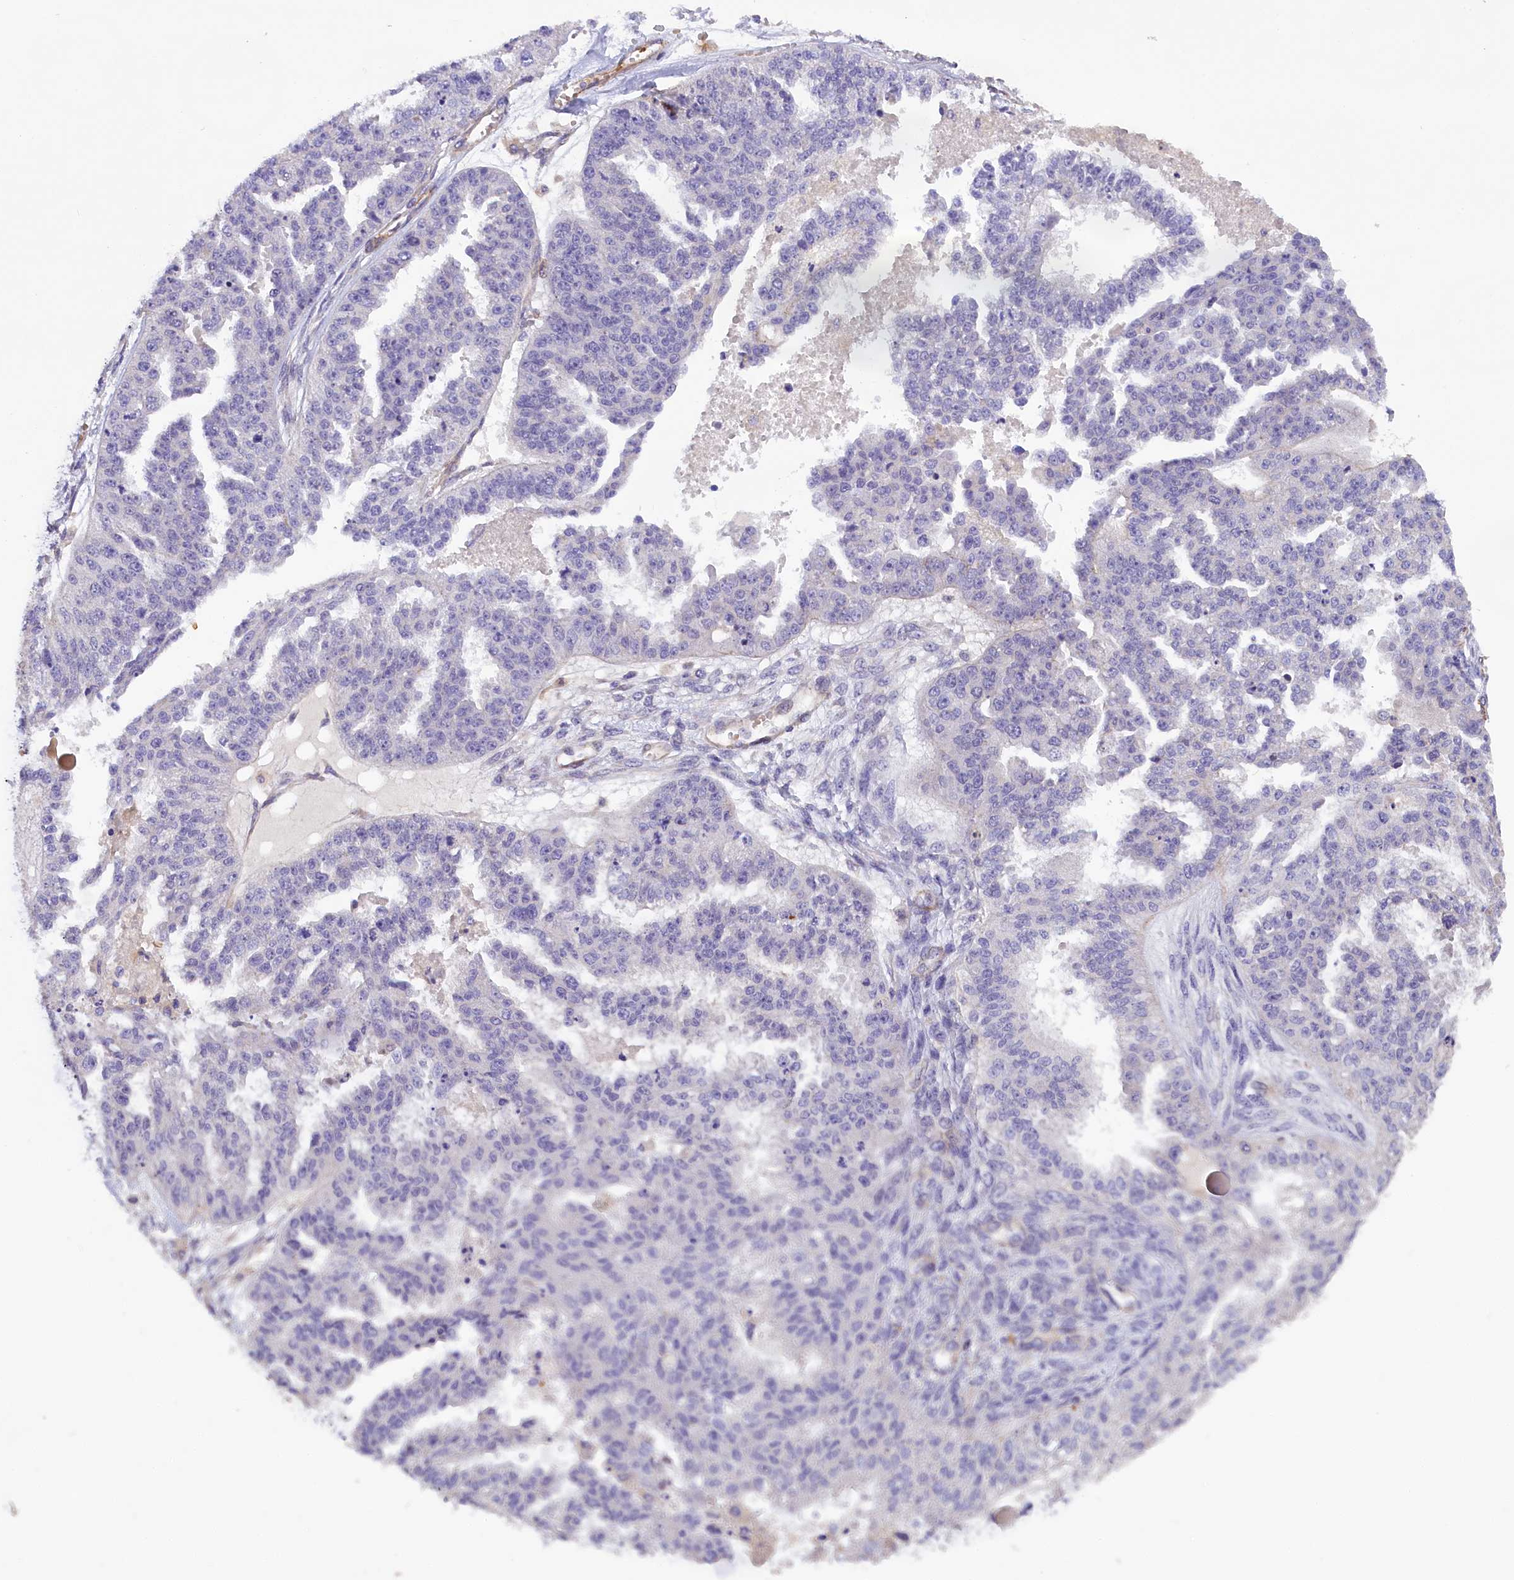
{"staining": {"intensity": "negative", "quantity": "none", "location": "none"}, "tissue": "ovarian cancer", "cell_type": "Tumor cells", "image_type": "cancer", "snomed": [{"axis": "morphology", "description": "Cystadenocarcinoma, serous, NOS"}, {"axis": "topography", "description": "Ovary"}], "caption": "DAB (3,3'-diaminobenzidine) immunohistochemical staining of ovarian serous cystadenocarcinoma reveals no significant positivity in tumor cells.", "gene": "MED20", "patient": {"sex": "female", "age": 58}}